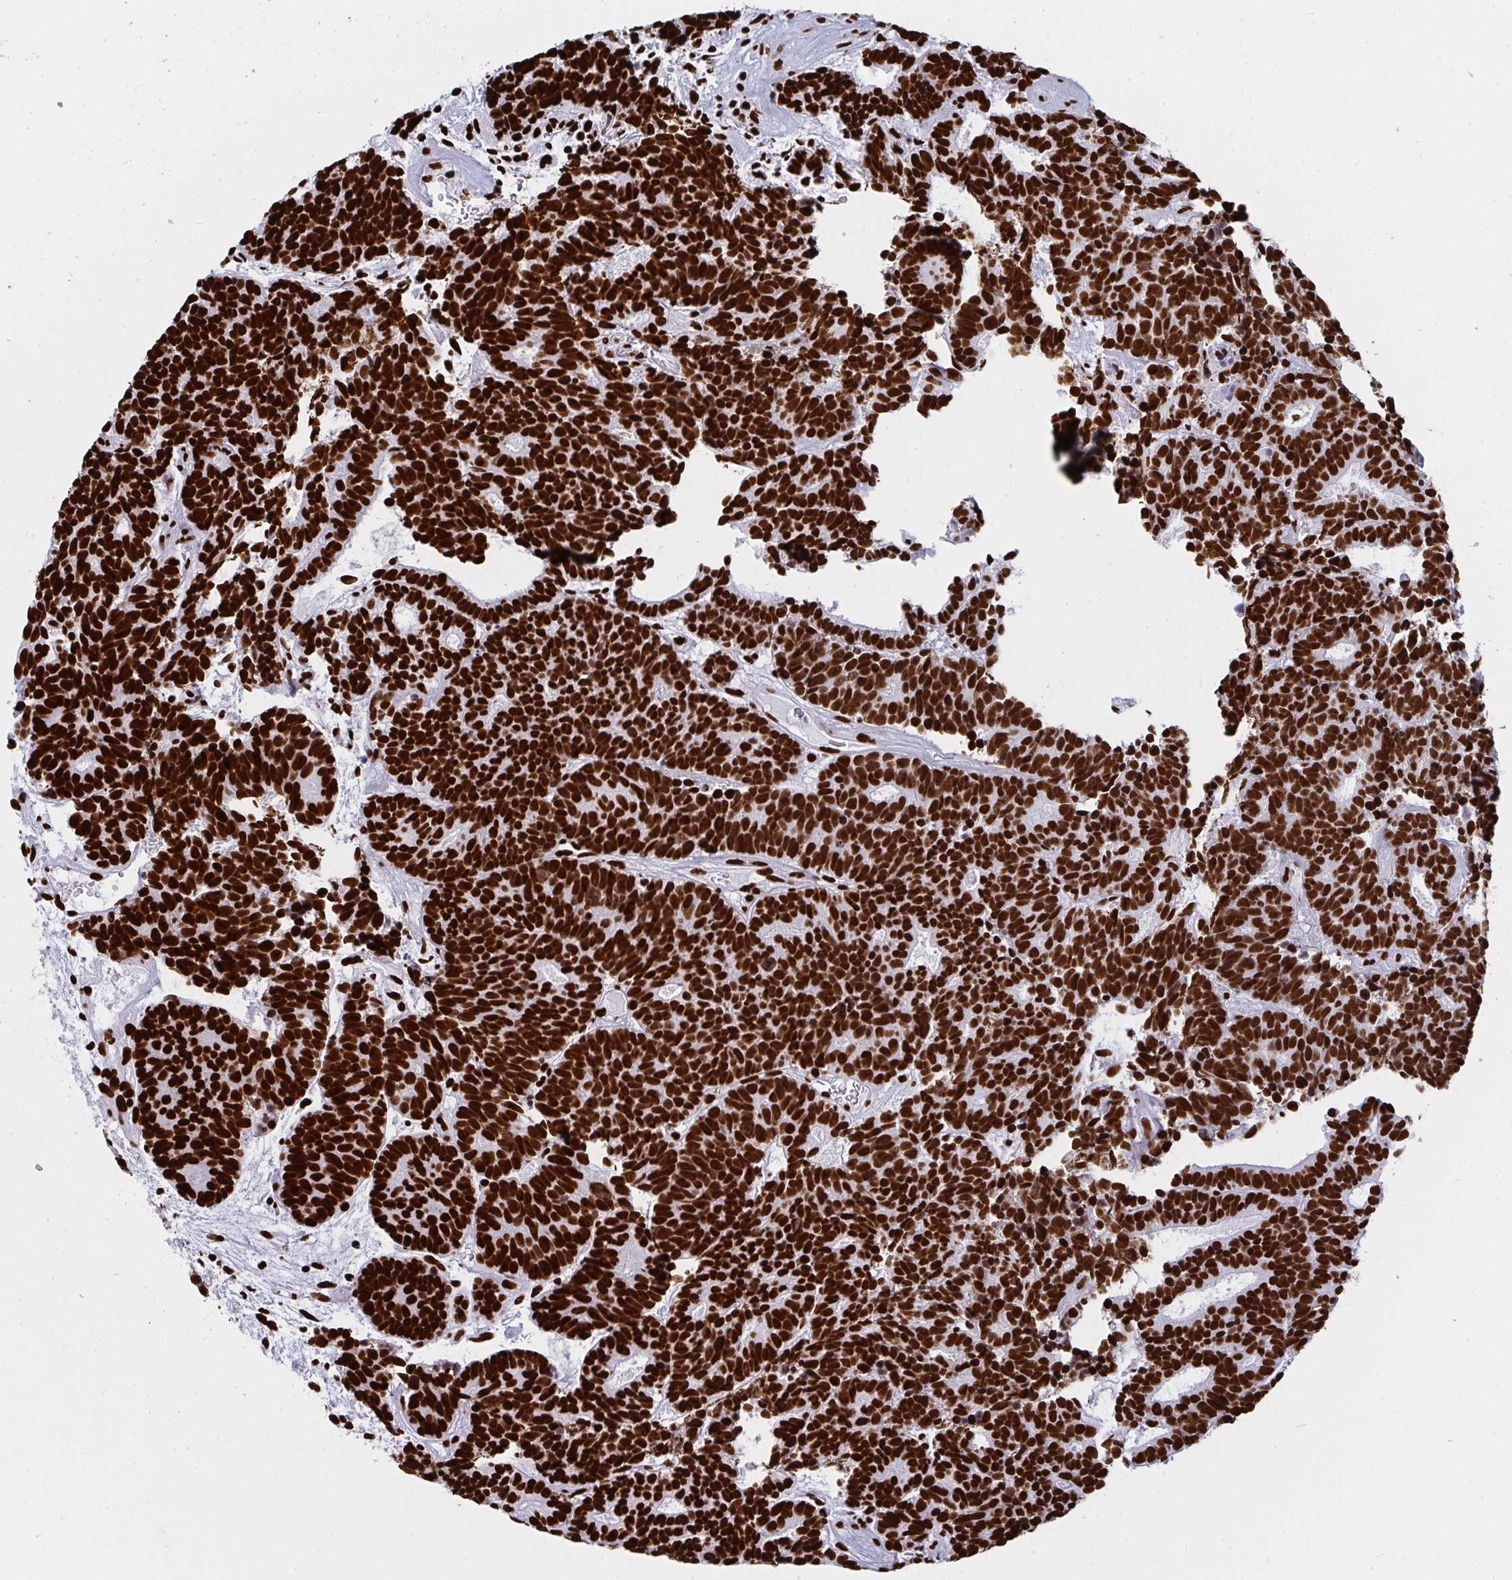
{"staining": {"intensity": "strong", "quantity": ">75%", "location": "nuclear"}, "tissue": "head and neck cancer", "cell_type": "Tumor cells", "image_type": "cancer", "snomed": [{"axis": "morphology", "description": "Adenocarcinoma, NOS"}, {"axis": "topography", "description": "Head-Neck"}], "caption": "A histopathology image showing strong nuclear staining in about >75% of tumor cells in head and neck cancer (adenocarcinoma), as visualized by brown immunohistochemical staining.", "gene": "GAR1", "patient": {"sex": "female", "age": 81}}